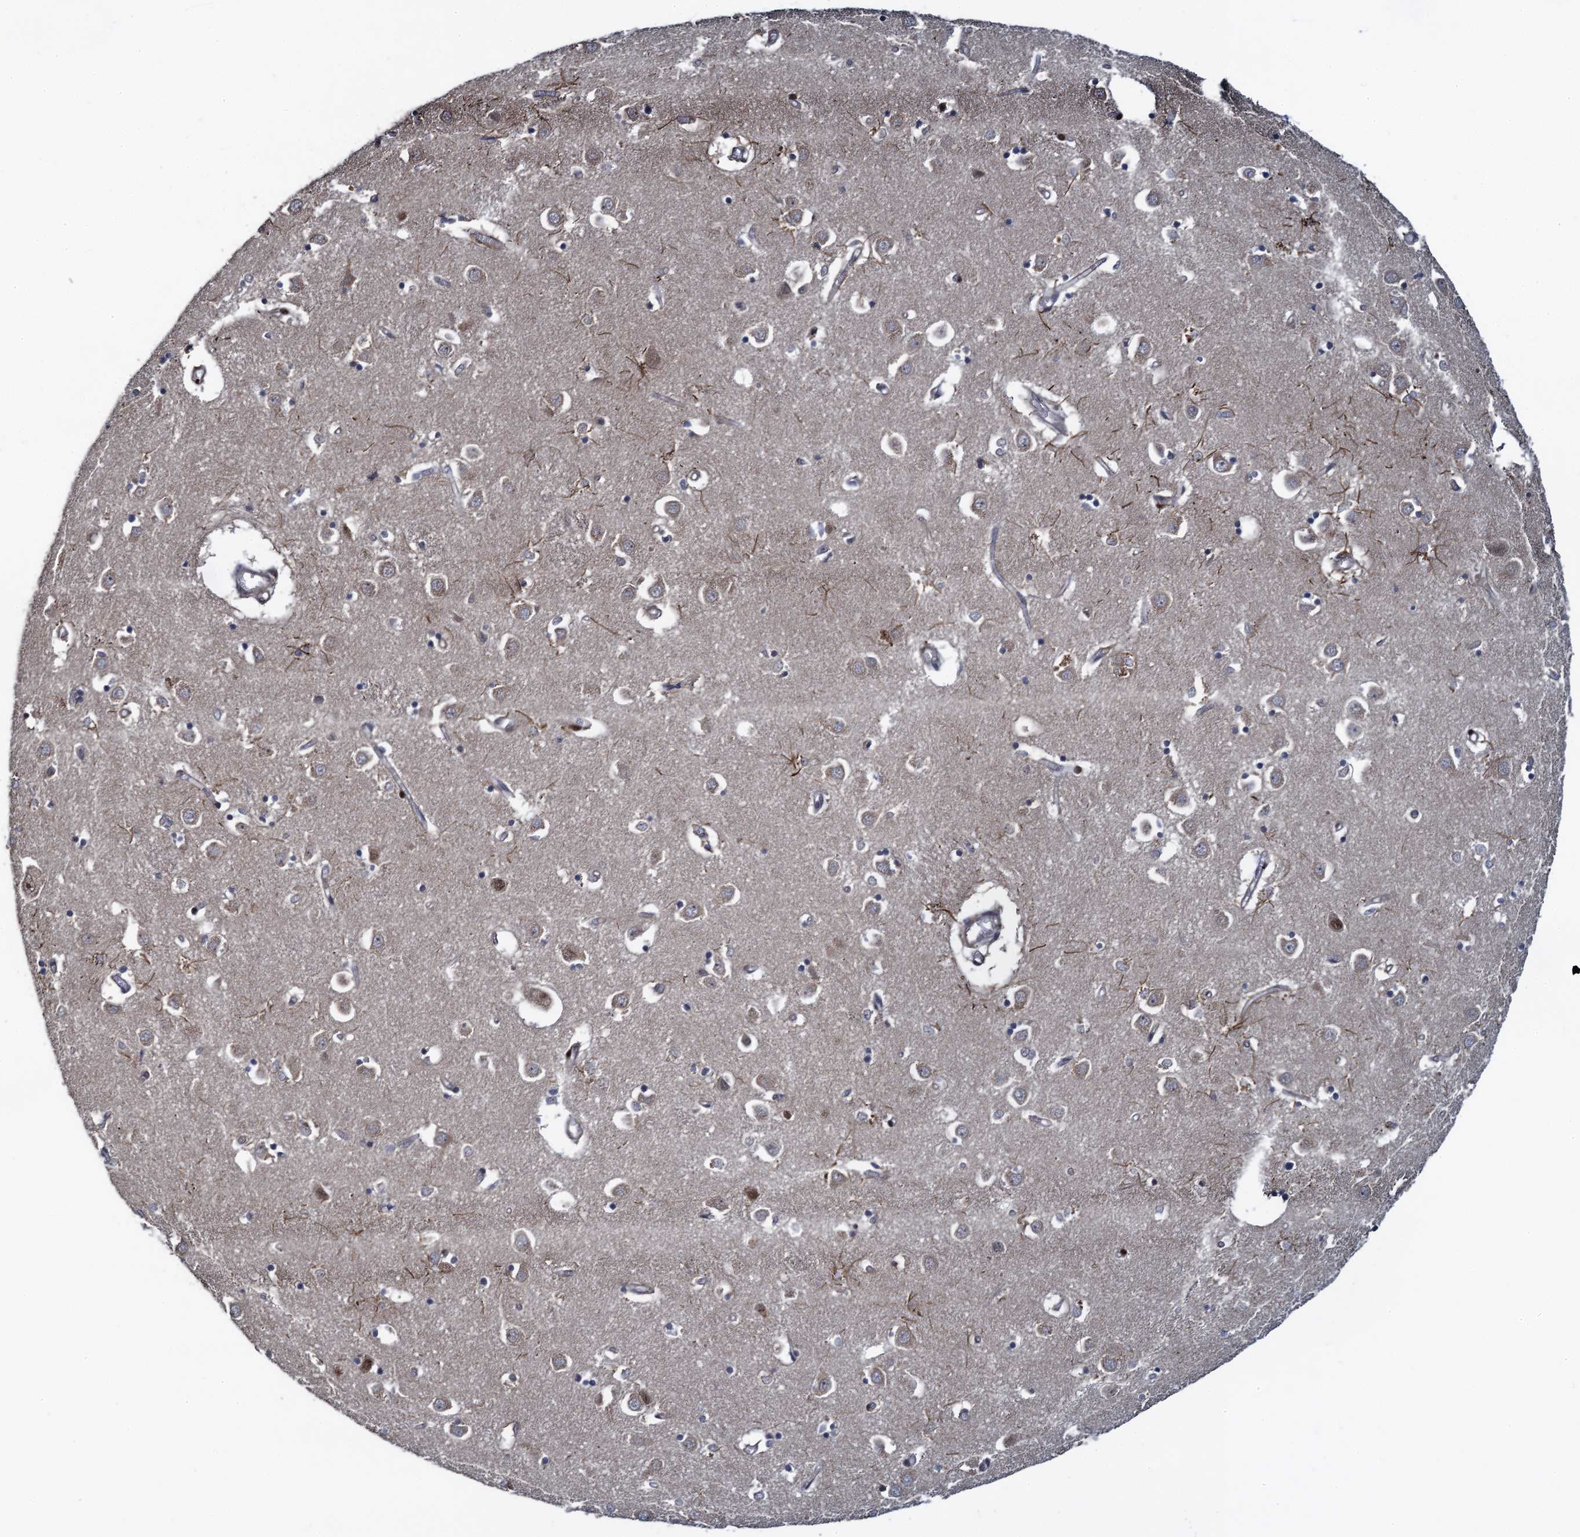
{"staining": {"intensity": "moderate", "quantity": "<25%", "location": "nuclear"}, "tissue": "caudate", "cell_type": "Glial cells", "image_type": "normal", "snomed": [{"axis": "morphology", "description": "Normal tissue, NOS"}, {"axis": "topography", "description": "Lateral ventricle wall"}], "caption": "Moderate nuclear expression for a protein is identified in approximately <25% of glial cells of normal caudate using IHC.", "gene": "ATOSA", "patient": {"sex": "male", "age": 70}}